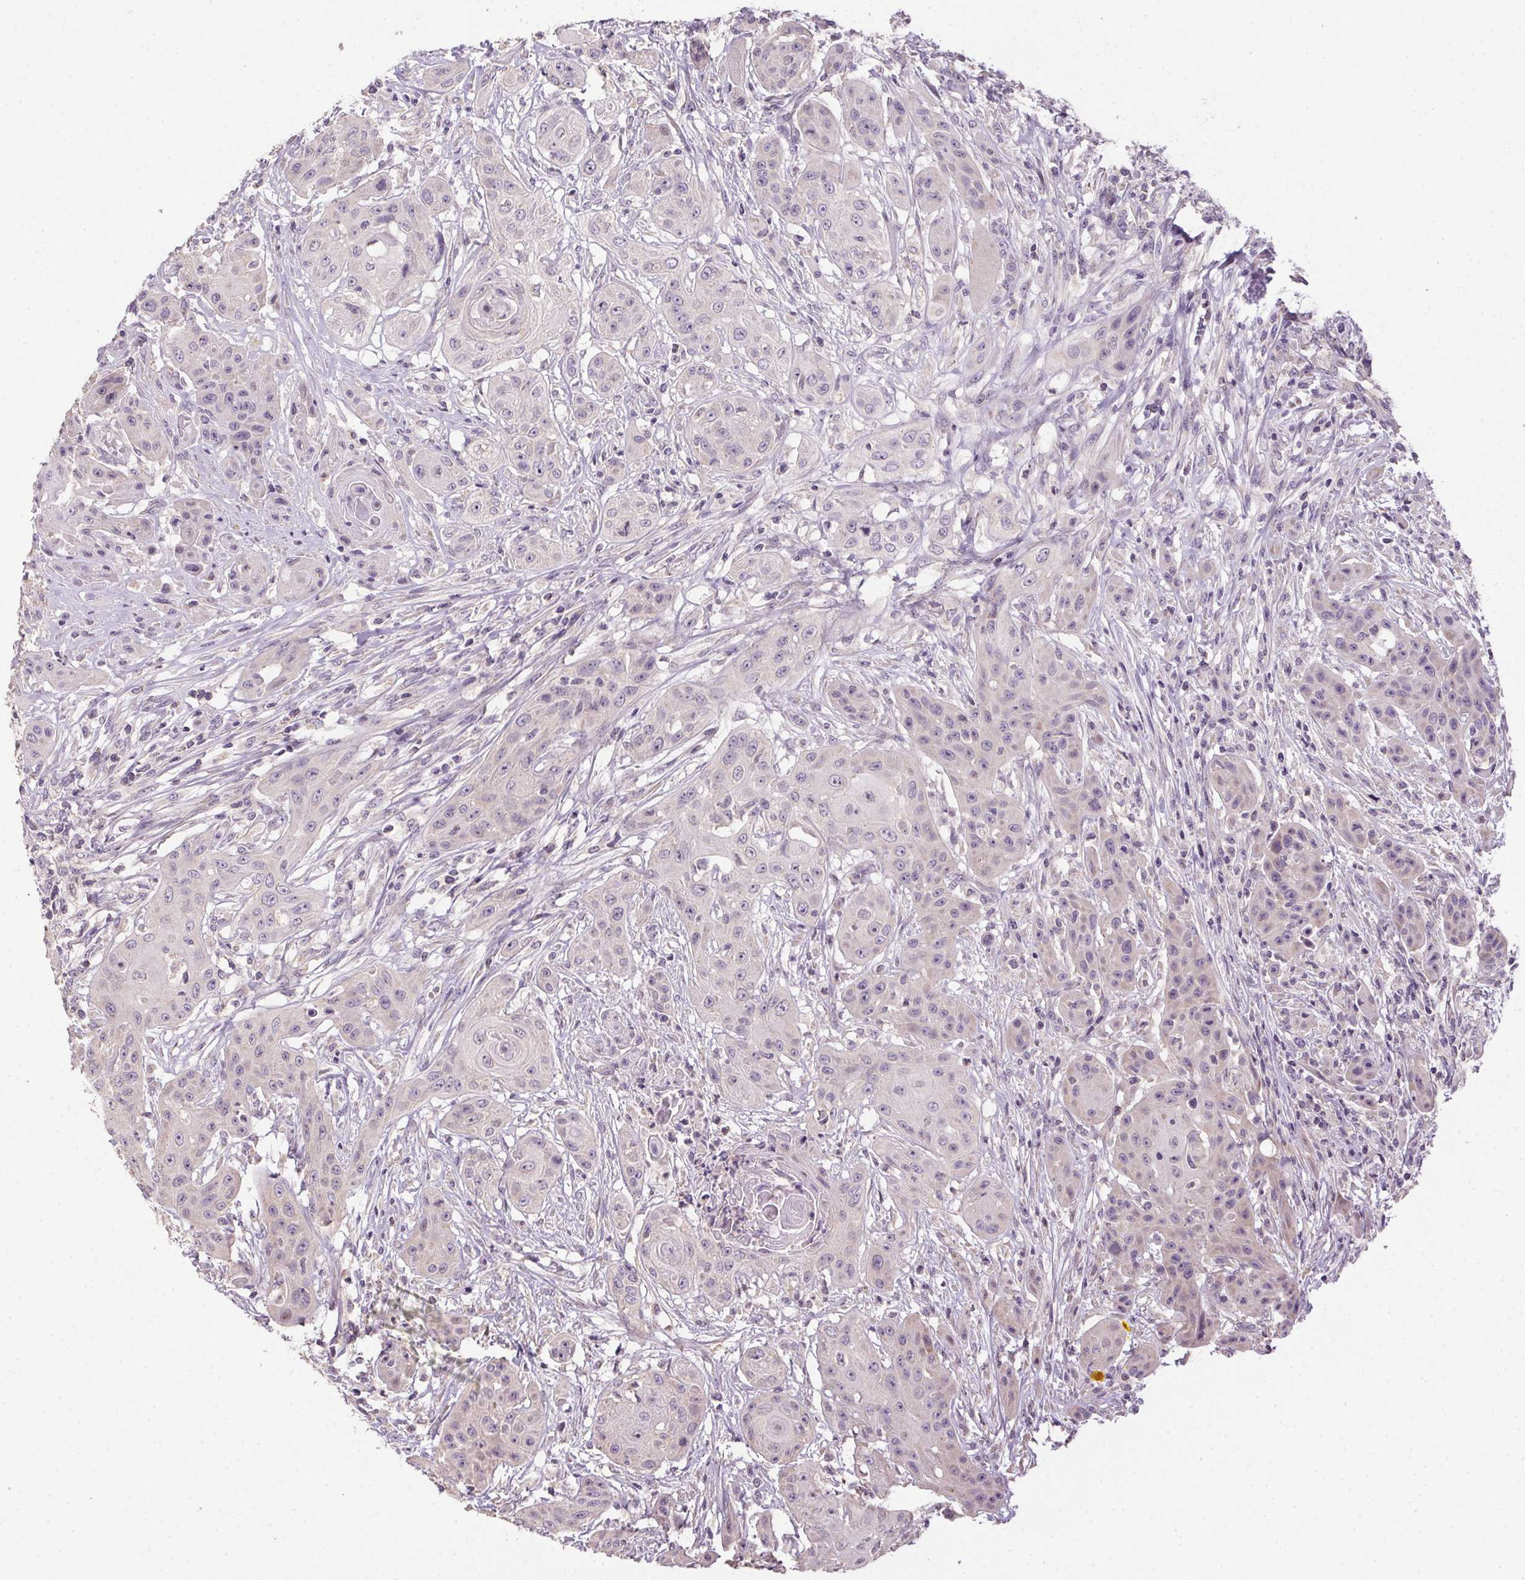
{"staining": {"intensity": "negative", "quantity": "none", "location": "none"}, "tissue": "head and neck cancer", "cell_type": "Tumor cells", "image_type": "cancer", "snomed": [{"axis": "morphology", "description": "Squamous cell carcinoma, NOS"}, {"axis": "topography", "description": "Oral tissue"}, {"axis": "topography", "description": "Head-Neck"}, {"axis": "topography", "description": "Neck, NOS"}], "caption": "Squamous cell carcinoma (head and neck) stained for a protein using immunohistochemistry demonstrates no positivity tumor cells.", "gene": "SPACA9", "patient": {"sex": "female", "age": 55}}